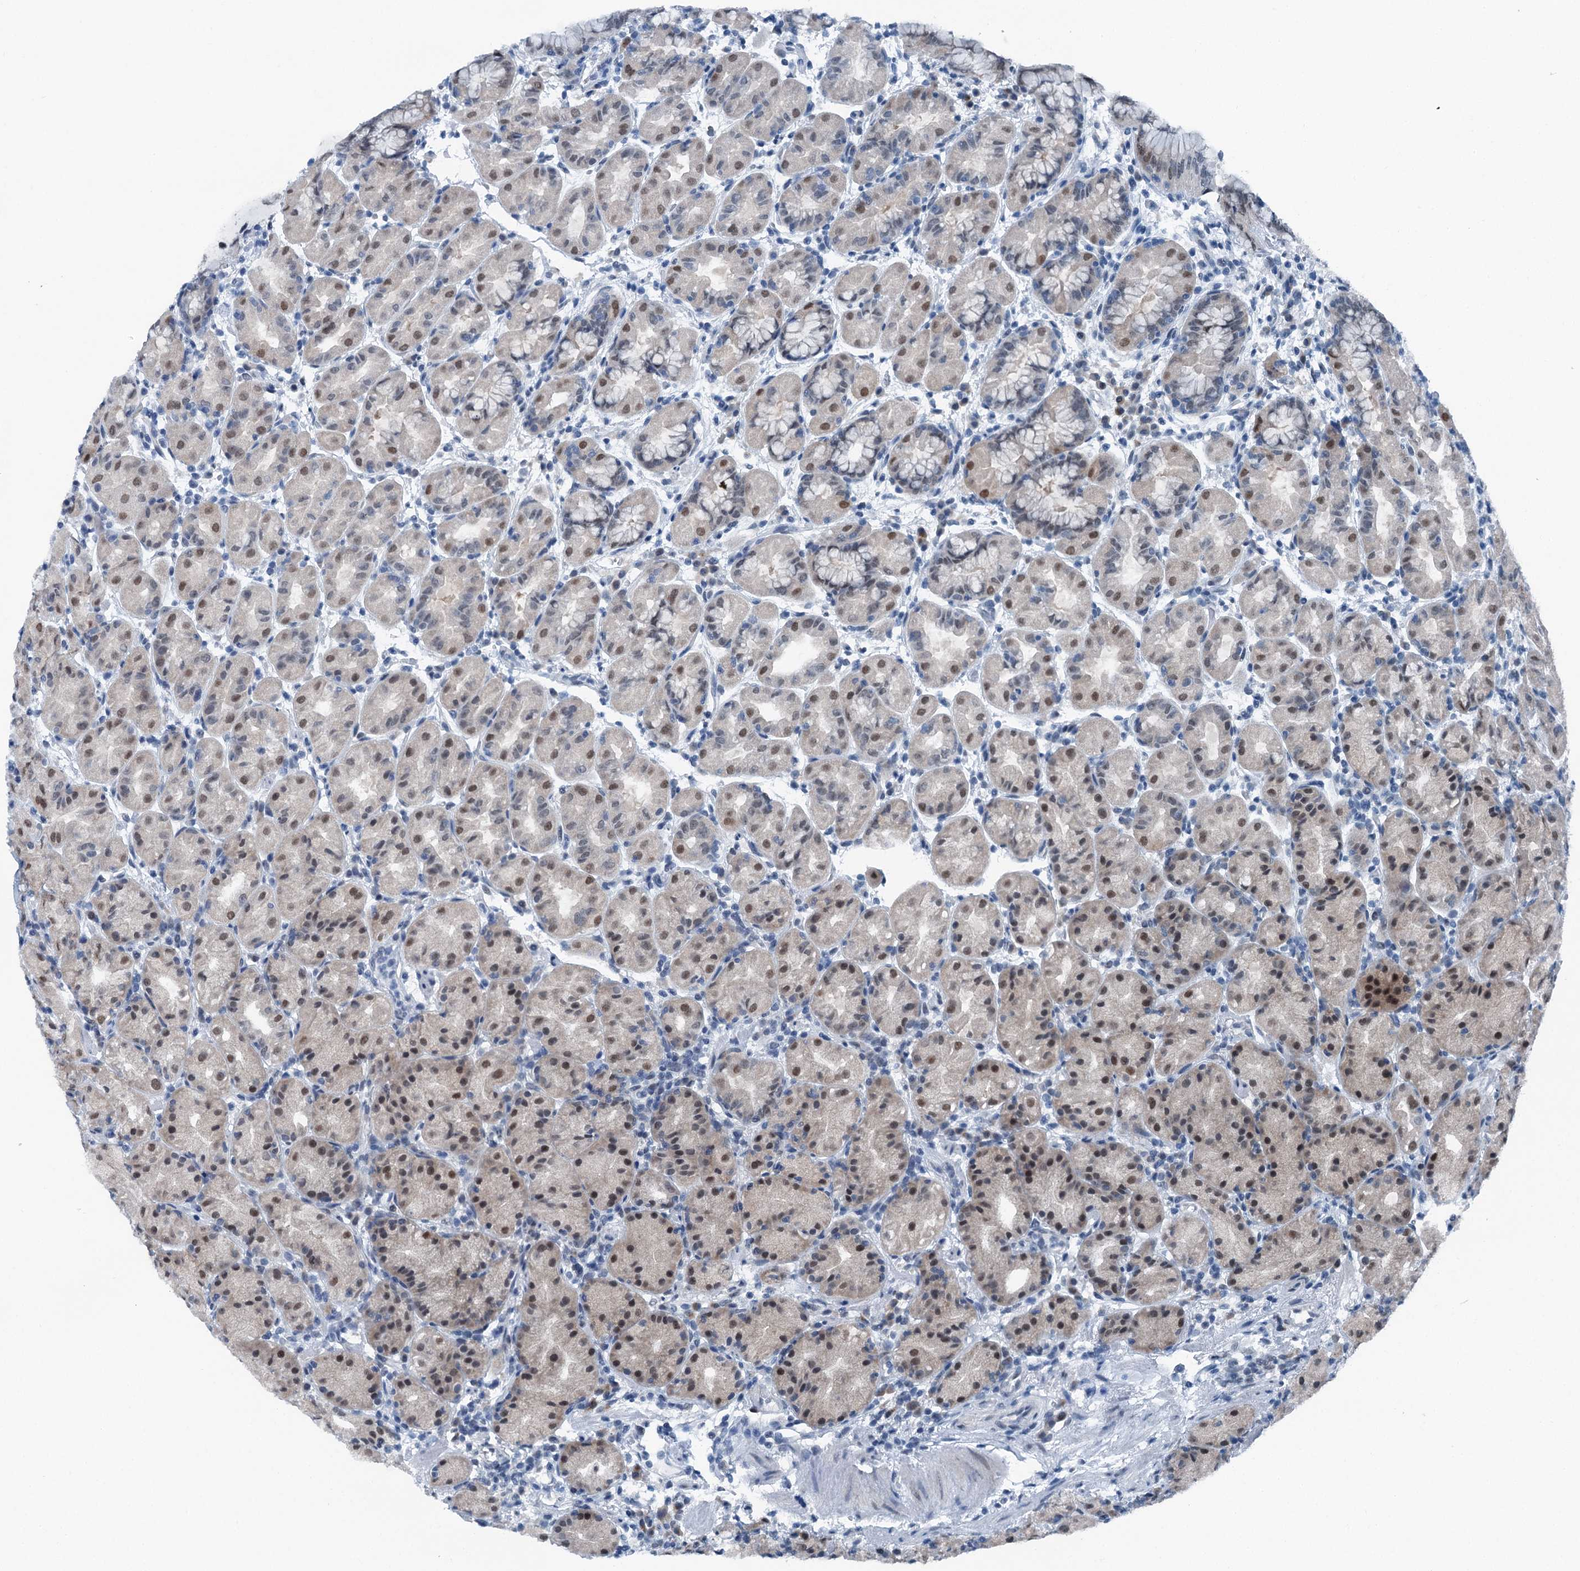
{"staining": {"intensity": "moderate", "quantity": "25%-75%", "location": "nuclear"}, "tissue": "stomach", "cell_type": "Glandular cells", "image_type": "normal", "snomed": [{"axis": "morphology", "description": "Normal tissue, NOS"}, {"axis": "topography", "description": "Stomach"}], "caption": "Immunohistochemical staining of unremarkable human stomach shows moderate nuclear protein staining in approximately 25%-75% of glandular cells. (IHC, brightfield microscopy, high magnification).", "gene": "TRPT1", "patient": {"sex": "female", "age": 79}}